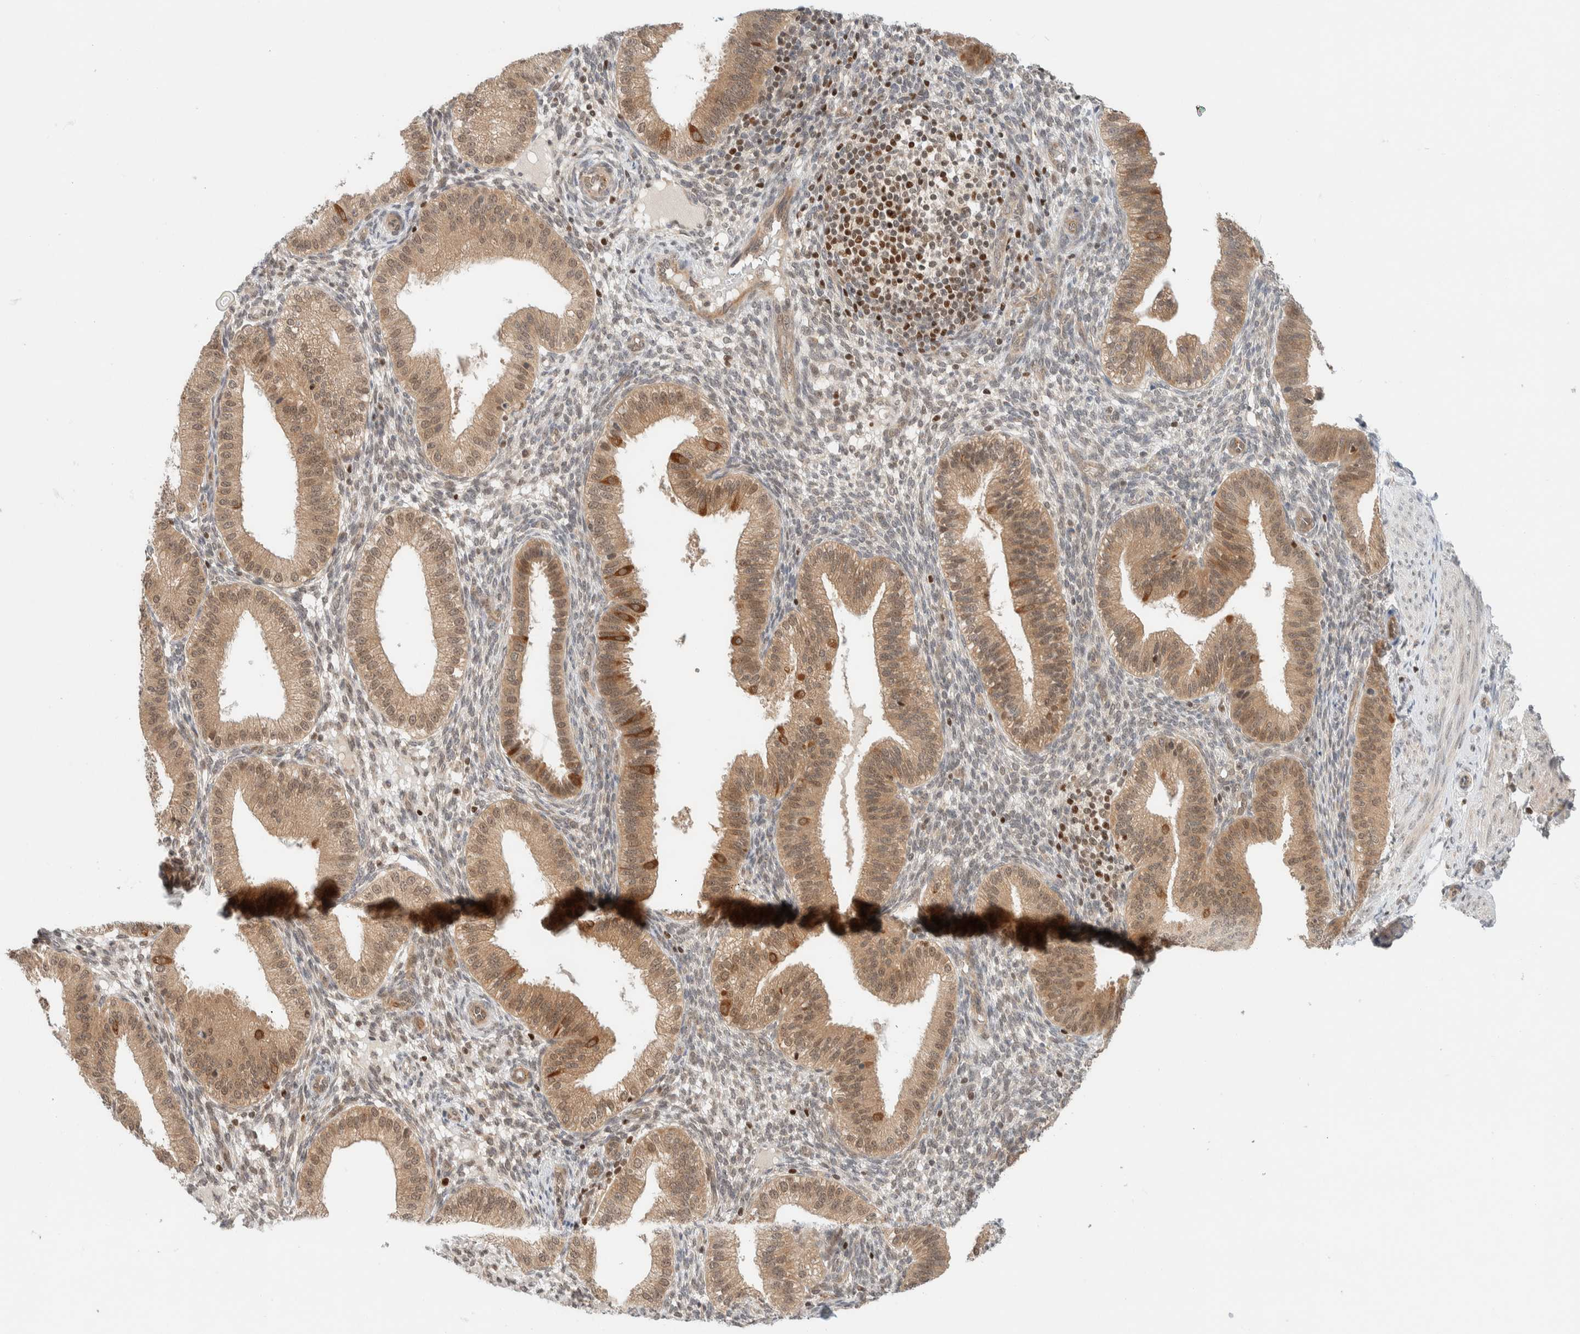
{"staining": {"intensity": "weak", "quantity": "<25%", "location": "nuclear"}, "tissue": "endometrium", "cell_type": "Cells in endometrial stroma", "image_type": "normal", "snomed": [{"axis": "morphology", "description": "Normal tissue, NOS"}, {"axis": "topography", "description": "Endometrium"}], "caption": "Immunohistochemistry of benign human endometrium displays no expression in cells in endometrial stroma.", "gene": "C8orf76", "patient": {"sex": "female", "age": 39}}